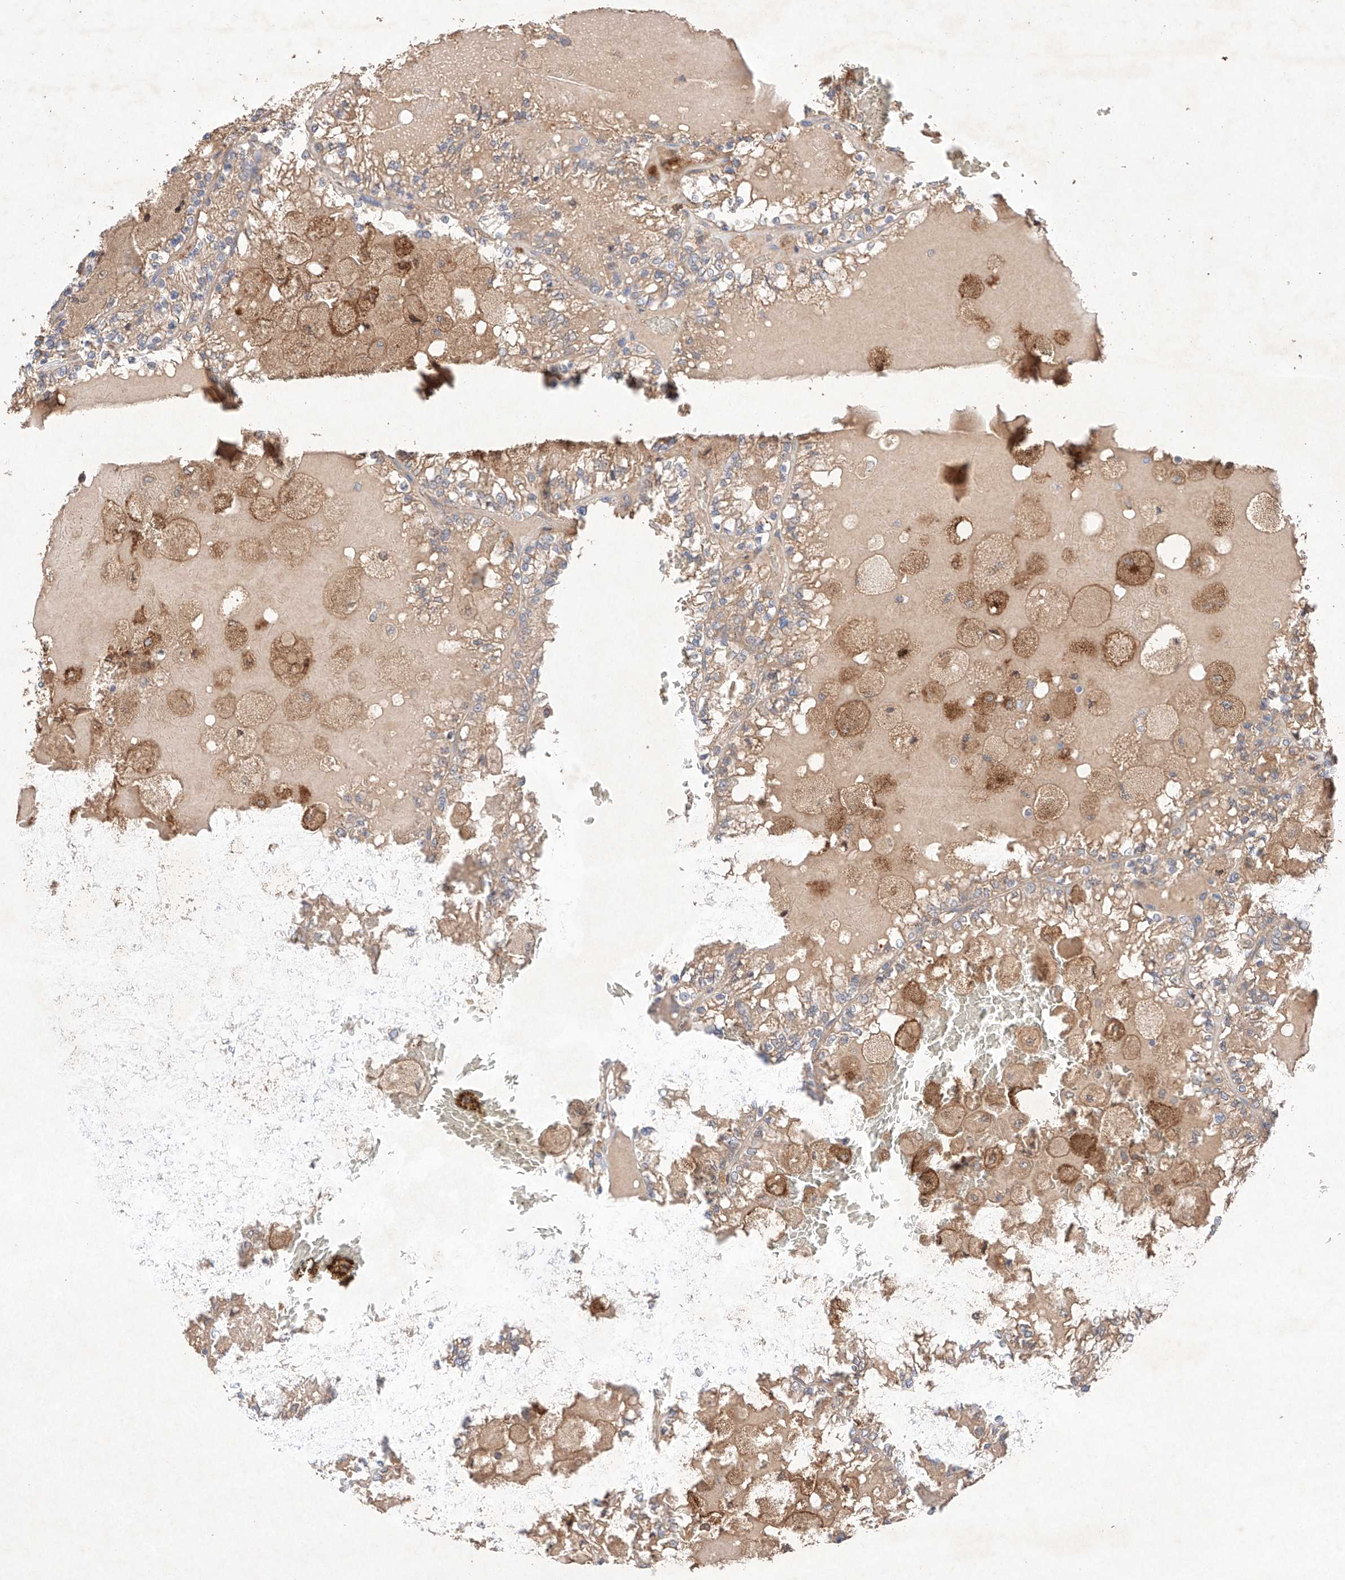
{"staining": {"intensity": "weak", "quantity": ">75%", "location": "cytoplasmic/membranous"}, "tissue": "renal cancer", "cell_type": "Tumor cells", "image_type": "cancer", "snomed": [{"axis": "morphology", "description": "Adenocarcinoma, NOS"}, {"axis": "topography", "description": "Kidney"}], "caption": "IHC photomicrograph of renal cancer stained for a protein (brown), which exhibits low levels of weak cytoplasmic/membranous staining in approximately >75% of tumor cells.", "gene": "C6orf62", "patient": {"sex": "female", "age": 56}}